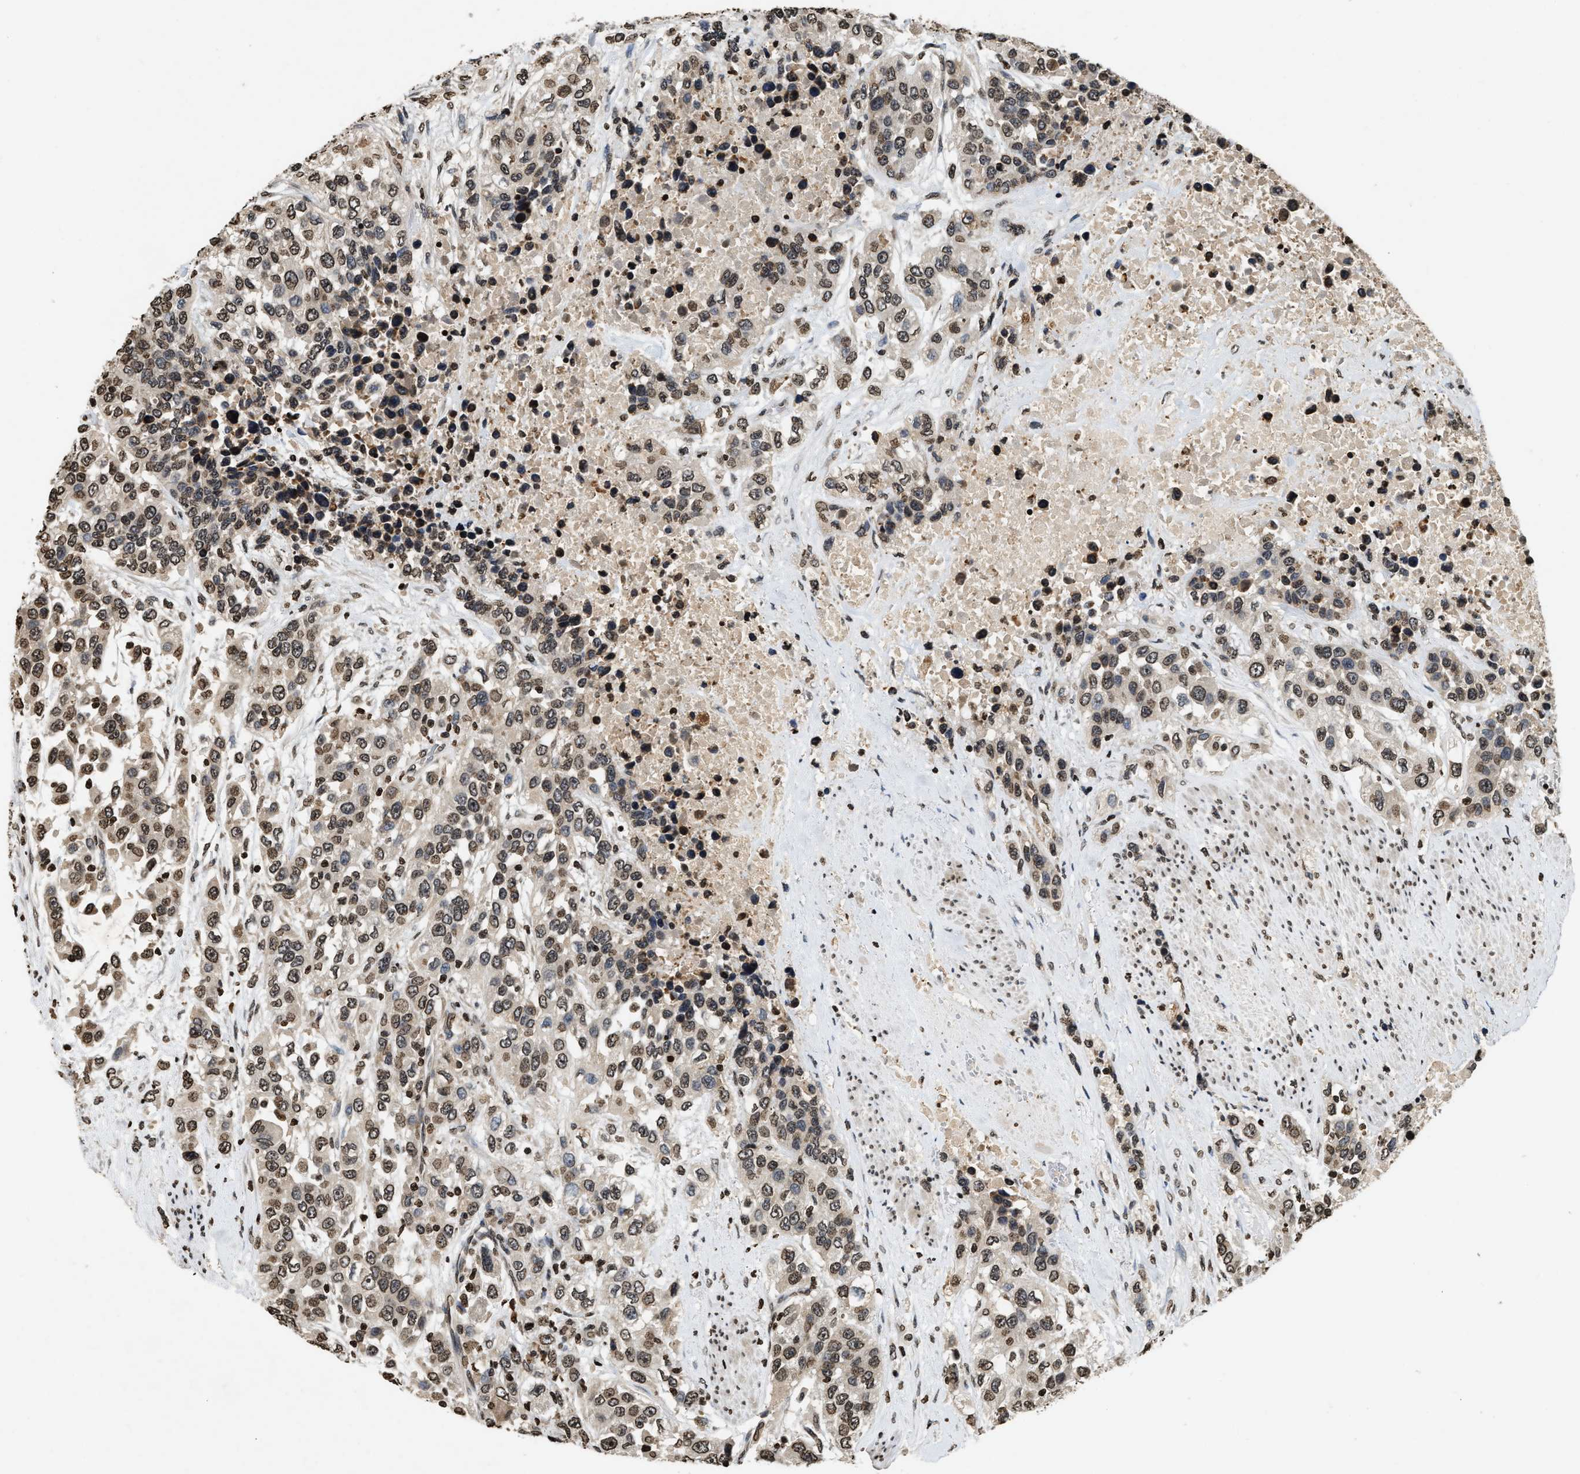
{"staining": {"intensity": "weak", "quantity": ">75%", "location": "nuclear"}, "tissue": "urothelial cancer", "cell_type": "Tumor cells", "image_type": "cancer", "snomed": [{"axis": "morphology", "description": "Urothelial carcinoma, High grade"}, {"axis": "topography", "description": "Urinary bladder"}], "caption": "Urothelial carcinoma (high-grade) tissue exhibits weak nuclear expression in about >75% of tumor cells, visualized by immunohistochemistry.", "gene": "DNASE1L3", "patient": {"sex": "female", "age": 80}}